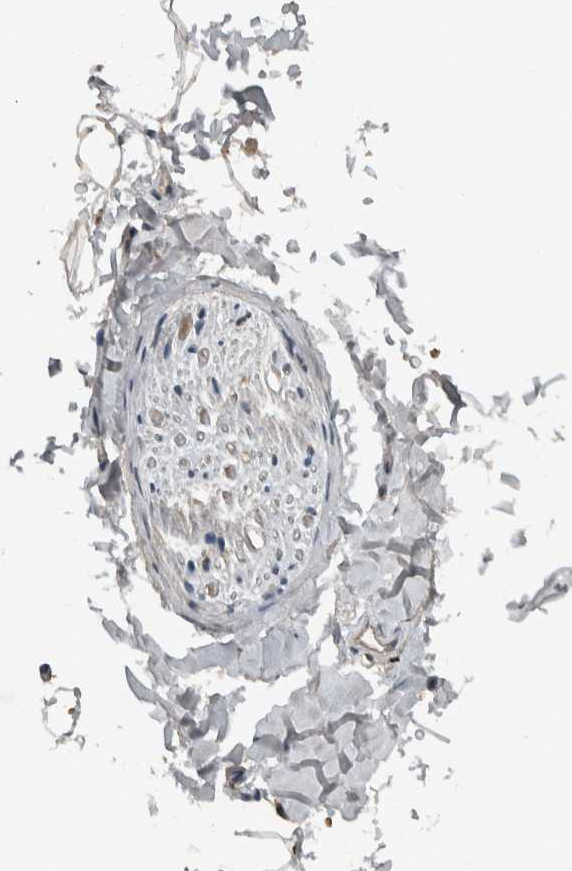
{"staining": {"intensity": "negative", "quantity": "none", "location": "none"}, "tissue": "adipose tissue", "cell_type": "Adipocytes", "image_type": "normal", "snomed": [{"axis": "morphology", "description": "Normal tissue, NOS"}, {"axis": "topography", "description": "Cartilage tissue"}, {"axis": "topography", "description": "Bronchus"}], "caption": "Photomicrograph shows no significant protein expression in adipocytes of normal adipose tissue. (DAB (3,3'-diaminobenzidine) IHC visualized using brightfield microscopy, high magnification).", "gene": "CLCN2", "patient": {"sex": "female", "age": 73}}